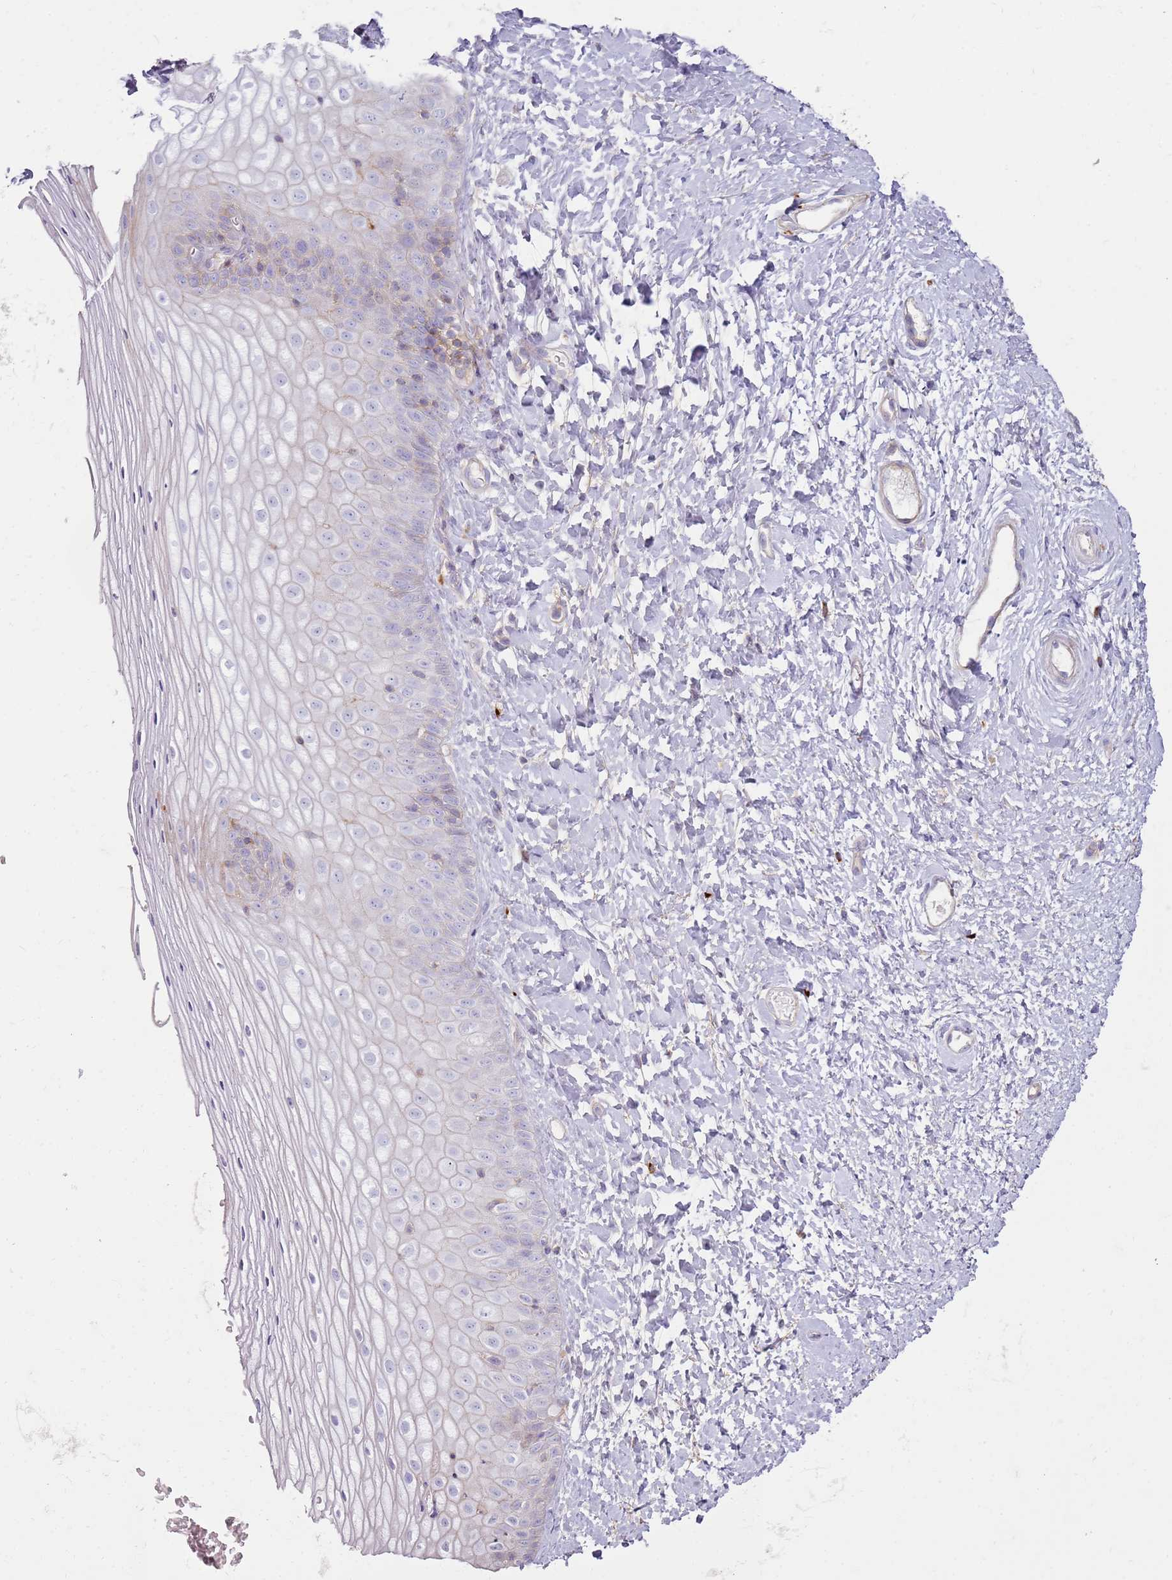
{"staining": {"intensity": "weak", "quantity": "<25%", "location": "cytoplasmic/membranous"}, "tissue": "vagina", "cell_type": "Squamous epithelial cells", "image_type": "normal", "snomed": [{"axis": "morphology", "description": "Normal tissue, NOS"}, {"axis": "topography", "description": "Vagina"}], "caption": "Immunohistochemical staining of unremarkable human vagina demonstrates no significant staining in squamous epithelial cells.", "gene": "FPR1", "patient": {"sex": "female", "age": 65}}